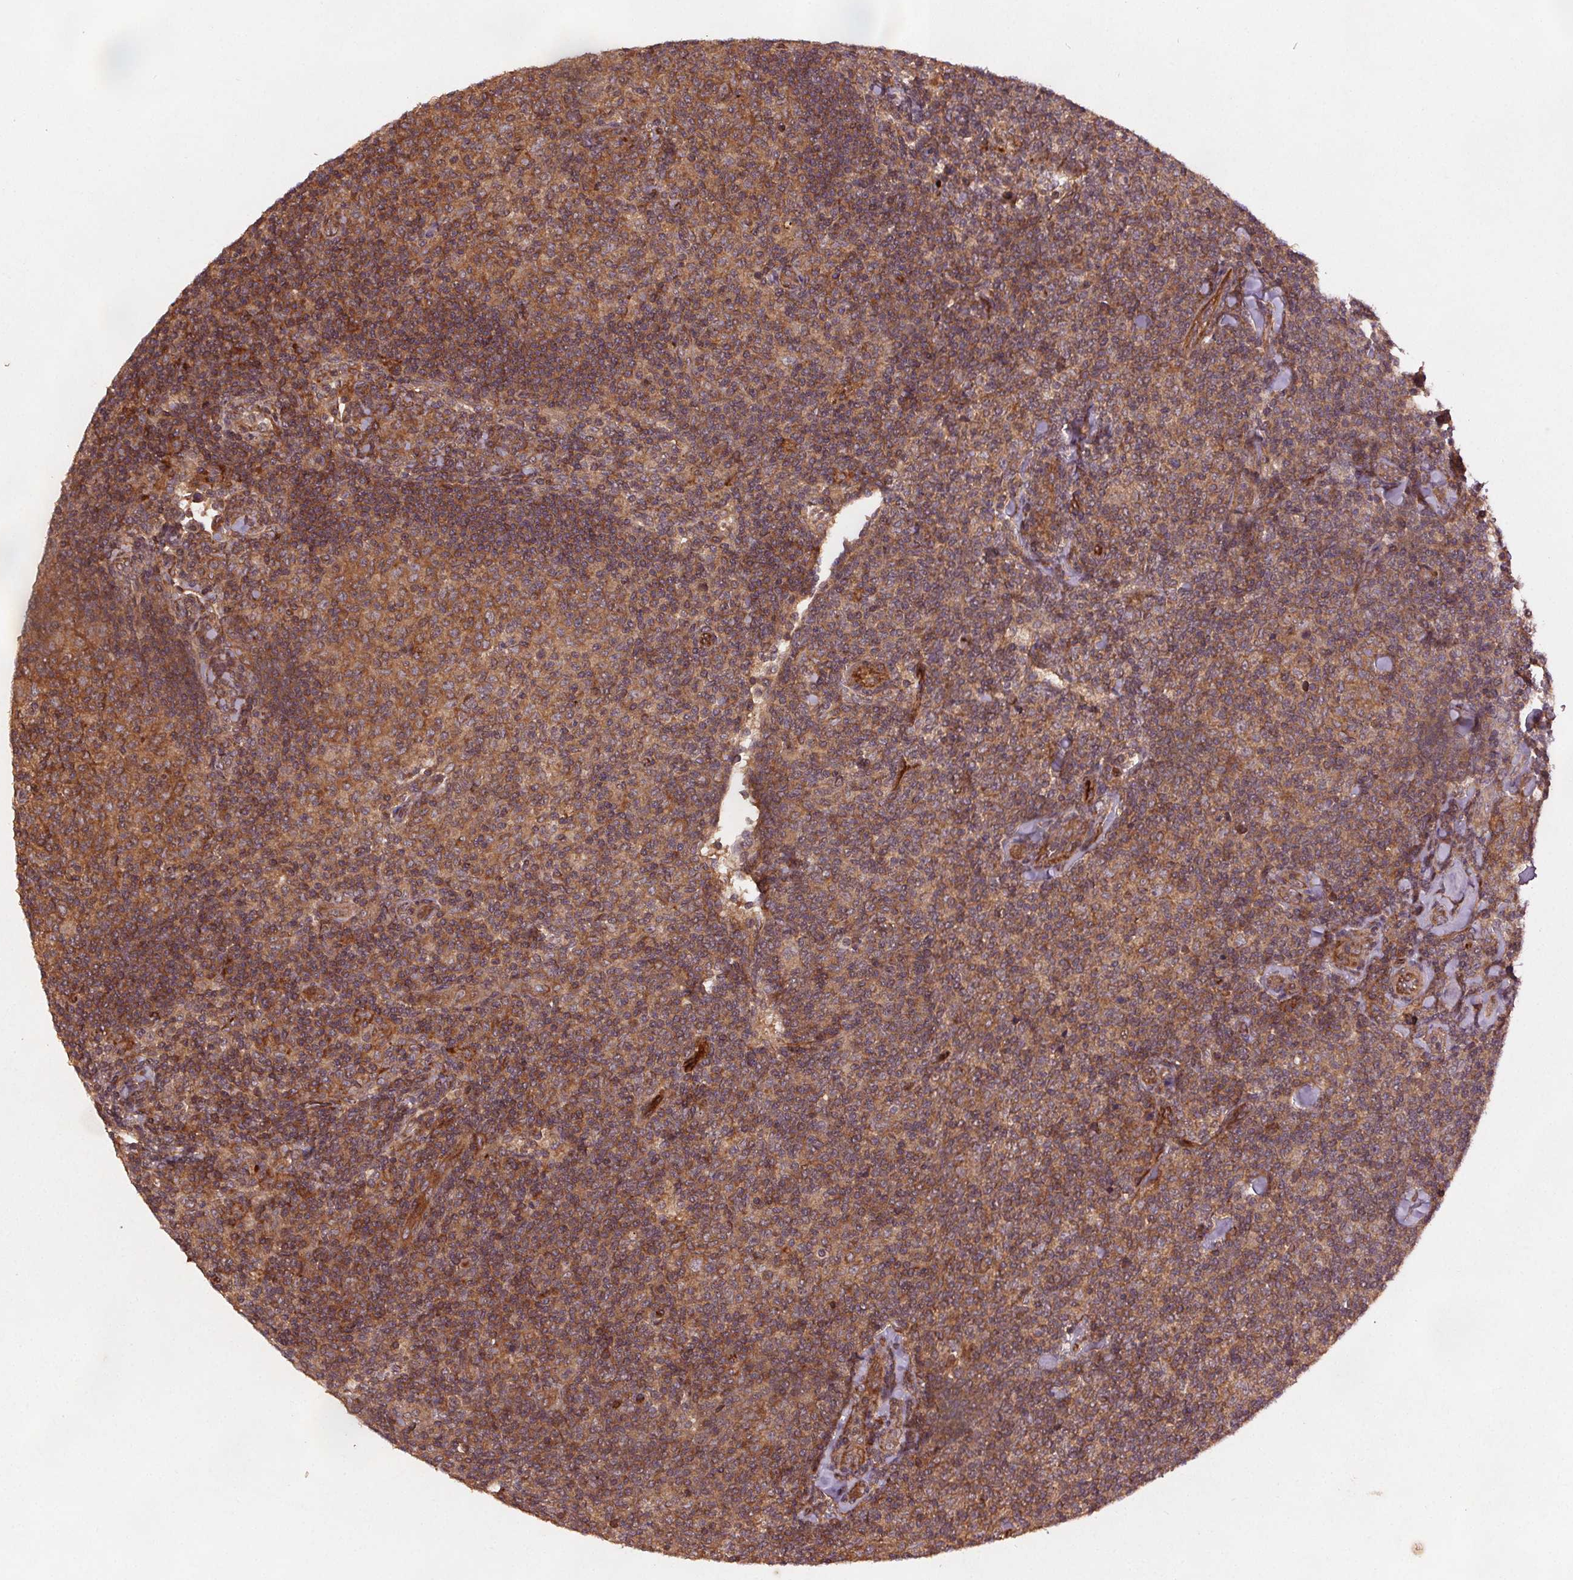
{"staining": {"intensity": "moderate", "quantity": ">75%", "location": "cytoplasmic/membranous"}, "tissue": "lymphoma", "cell_type": "Tumor cells", "image_type": "cancer", "snomed": [{"axis": "morphology", "description": "Malignant lymphoma, non-Hodgkin's type, Low grade"}, {"axis": "topography", "description": "Lymph node"}], "caption": "Malignant lymphoma, non-Hodgkin's type (low-grade) stained for a protein displays moderate cytoplasmic/membranous positivity in tumor cells.", "gene": "SEC14L2", "patient": {"sex": "female", "age": 56}}